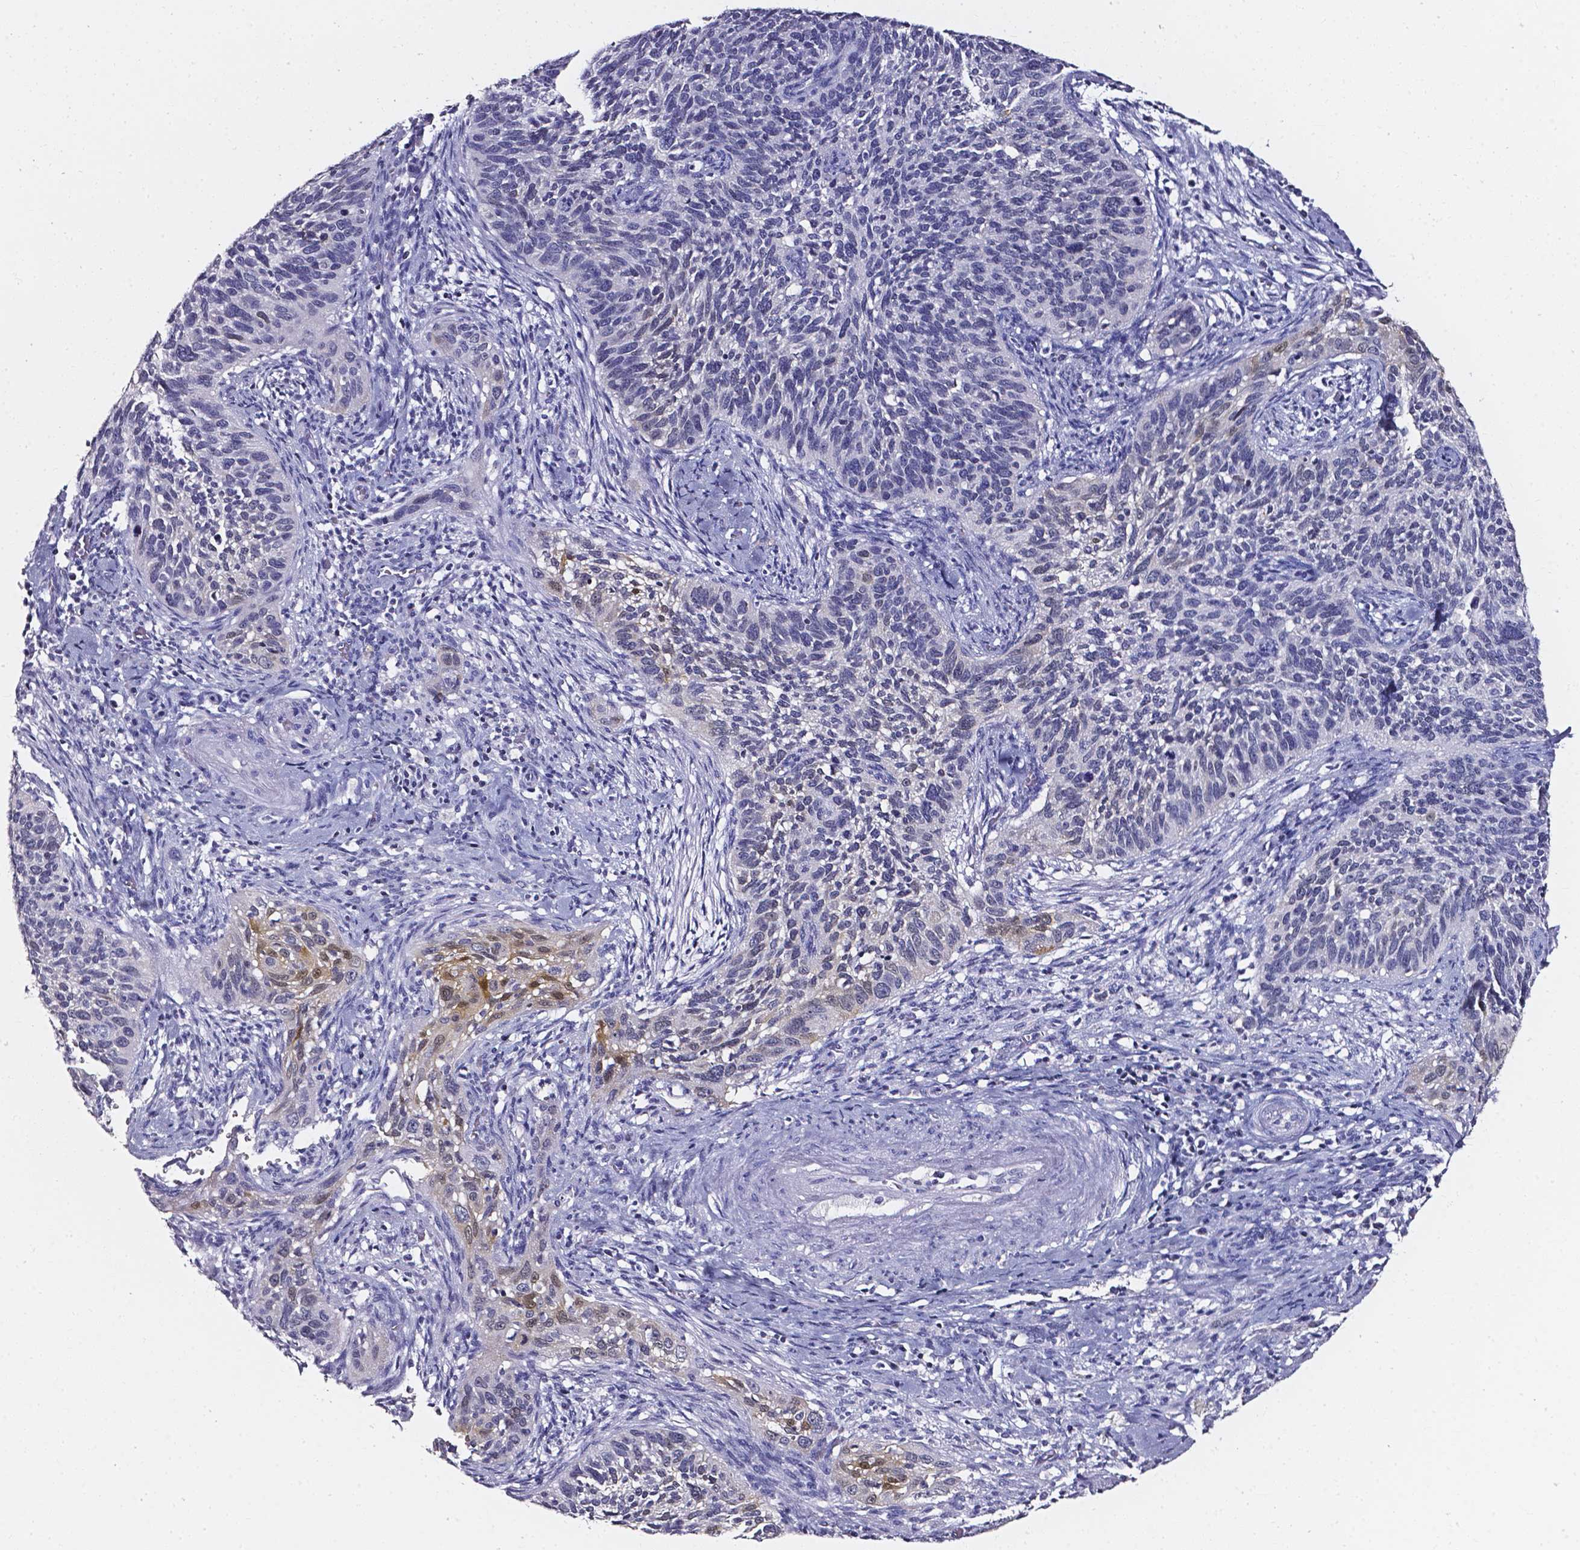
{"staining": {"intensity": "weak", "quantity": "<25%", "location": "cytoplasmic/membranous"}, "tissue": "cervical cancer", "cell_type": "Tumor cells", "image_type": "cancer", "snomed": [{"axis": "morphology", "description": "Squamous cell carcinoma, NOS"}, {"axis": "topography", "description": "Cervix"}], "caption": "Human cervical squamous cell carcinoma stained for a protein using immunohistochemistry demonstrates no positivity in tumor cells.", "gene": "AKR1B10", "patient": {"sex": "female", "age": 51}}